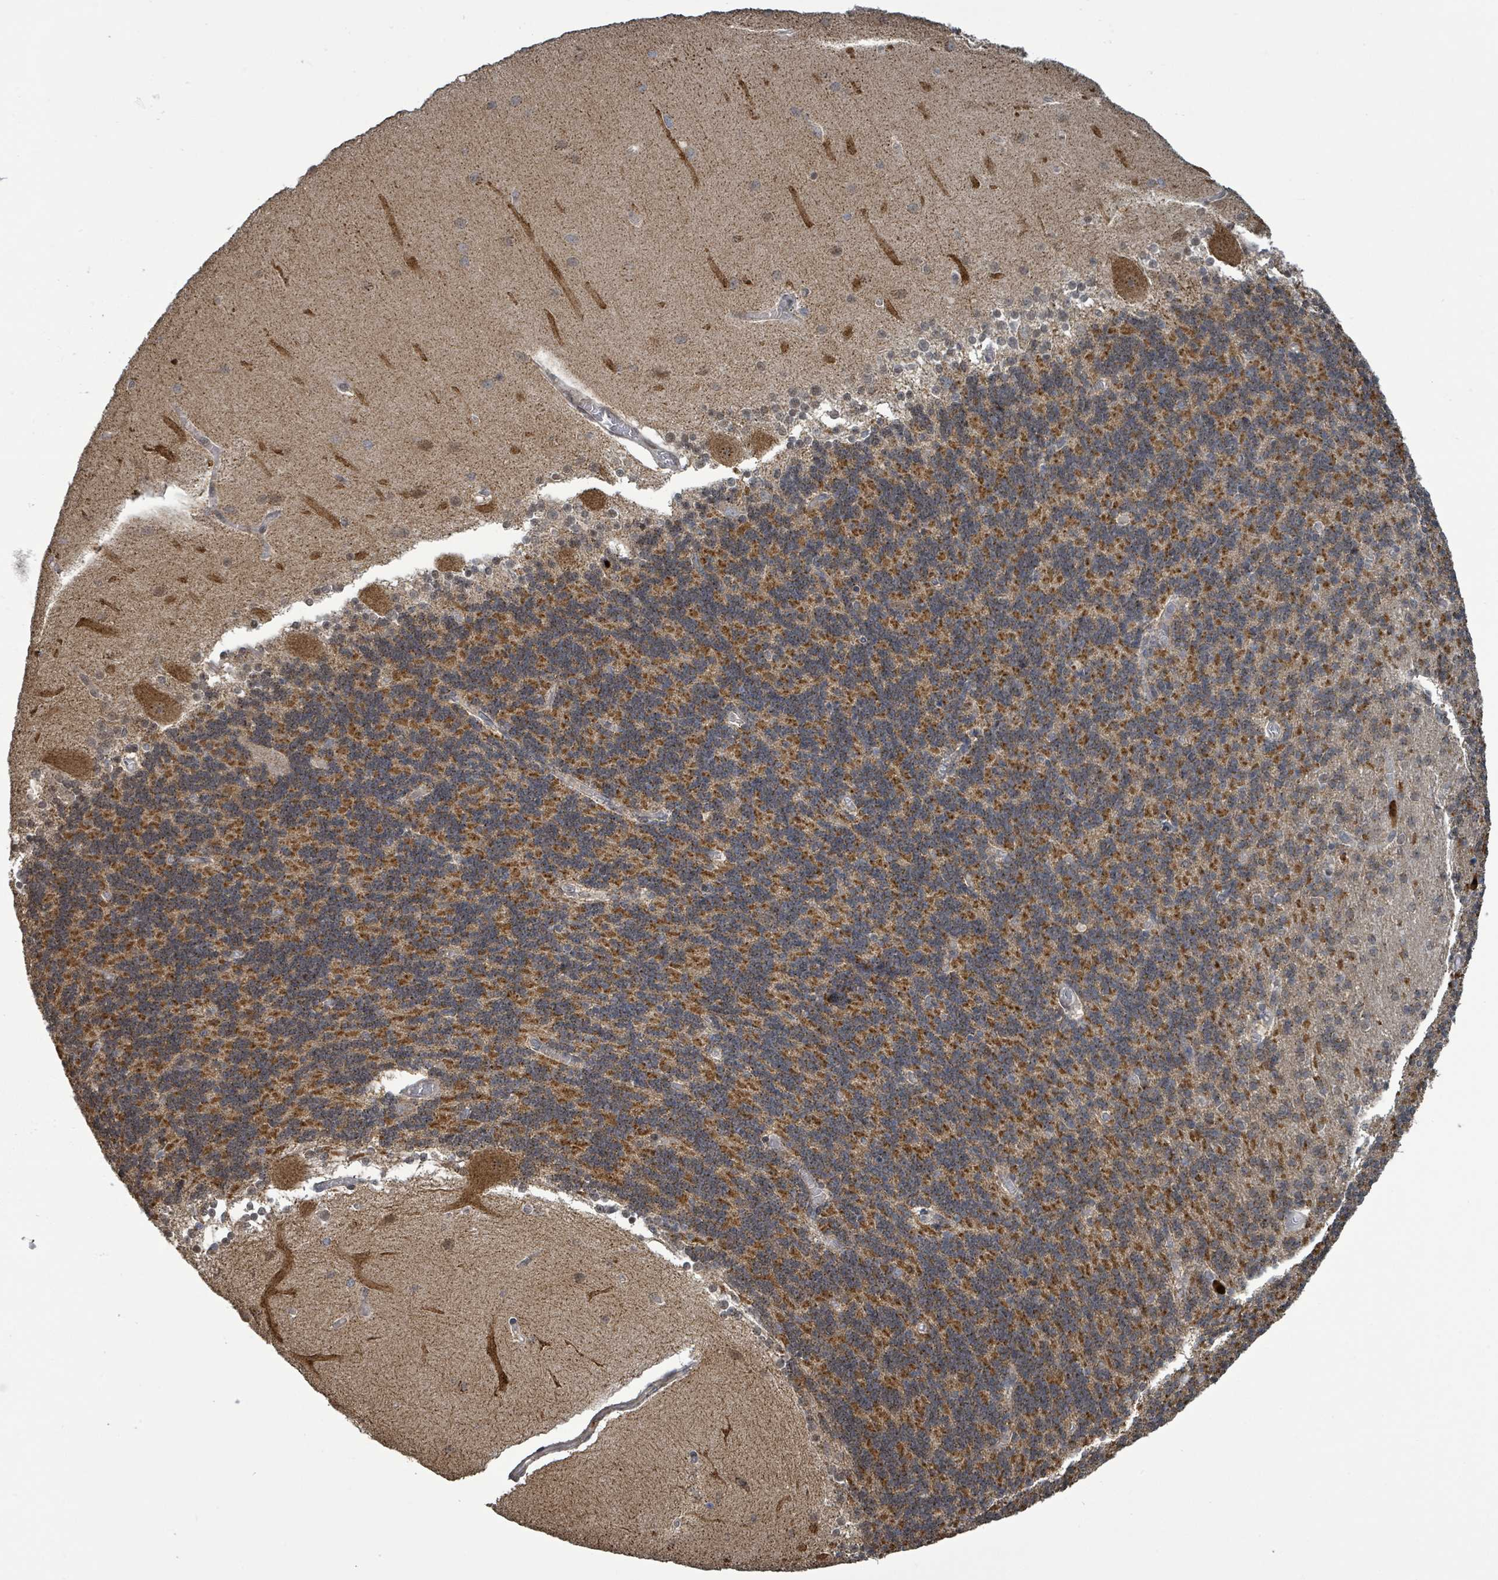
{"staining": {"intensity": "strong", "quantity": "25%-75%", "location": "cytoplasmic/membranous"}, "tissue": "cerebellum", "cell_type": "Cells in granular layer", "image_type": "normal", "snomed": [{"axis": "morphology", "description": "Normal tissue, NOS"}, {"axis": "topography", "description": "Cerebellum"}], "caption": "Protein staining of benign cerebellum demonstrates strong cytoplasmic/membranous expression in about 25%-75% of cells in granular layer. The protein is shown in brown color, while the nuclei are stained blue.", "gene": "COQ6", "patient": {"sex": "female", "age": 54}}